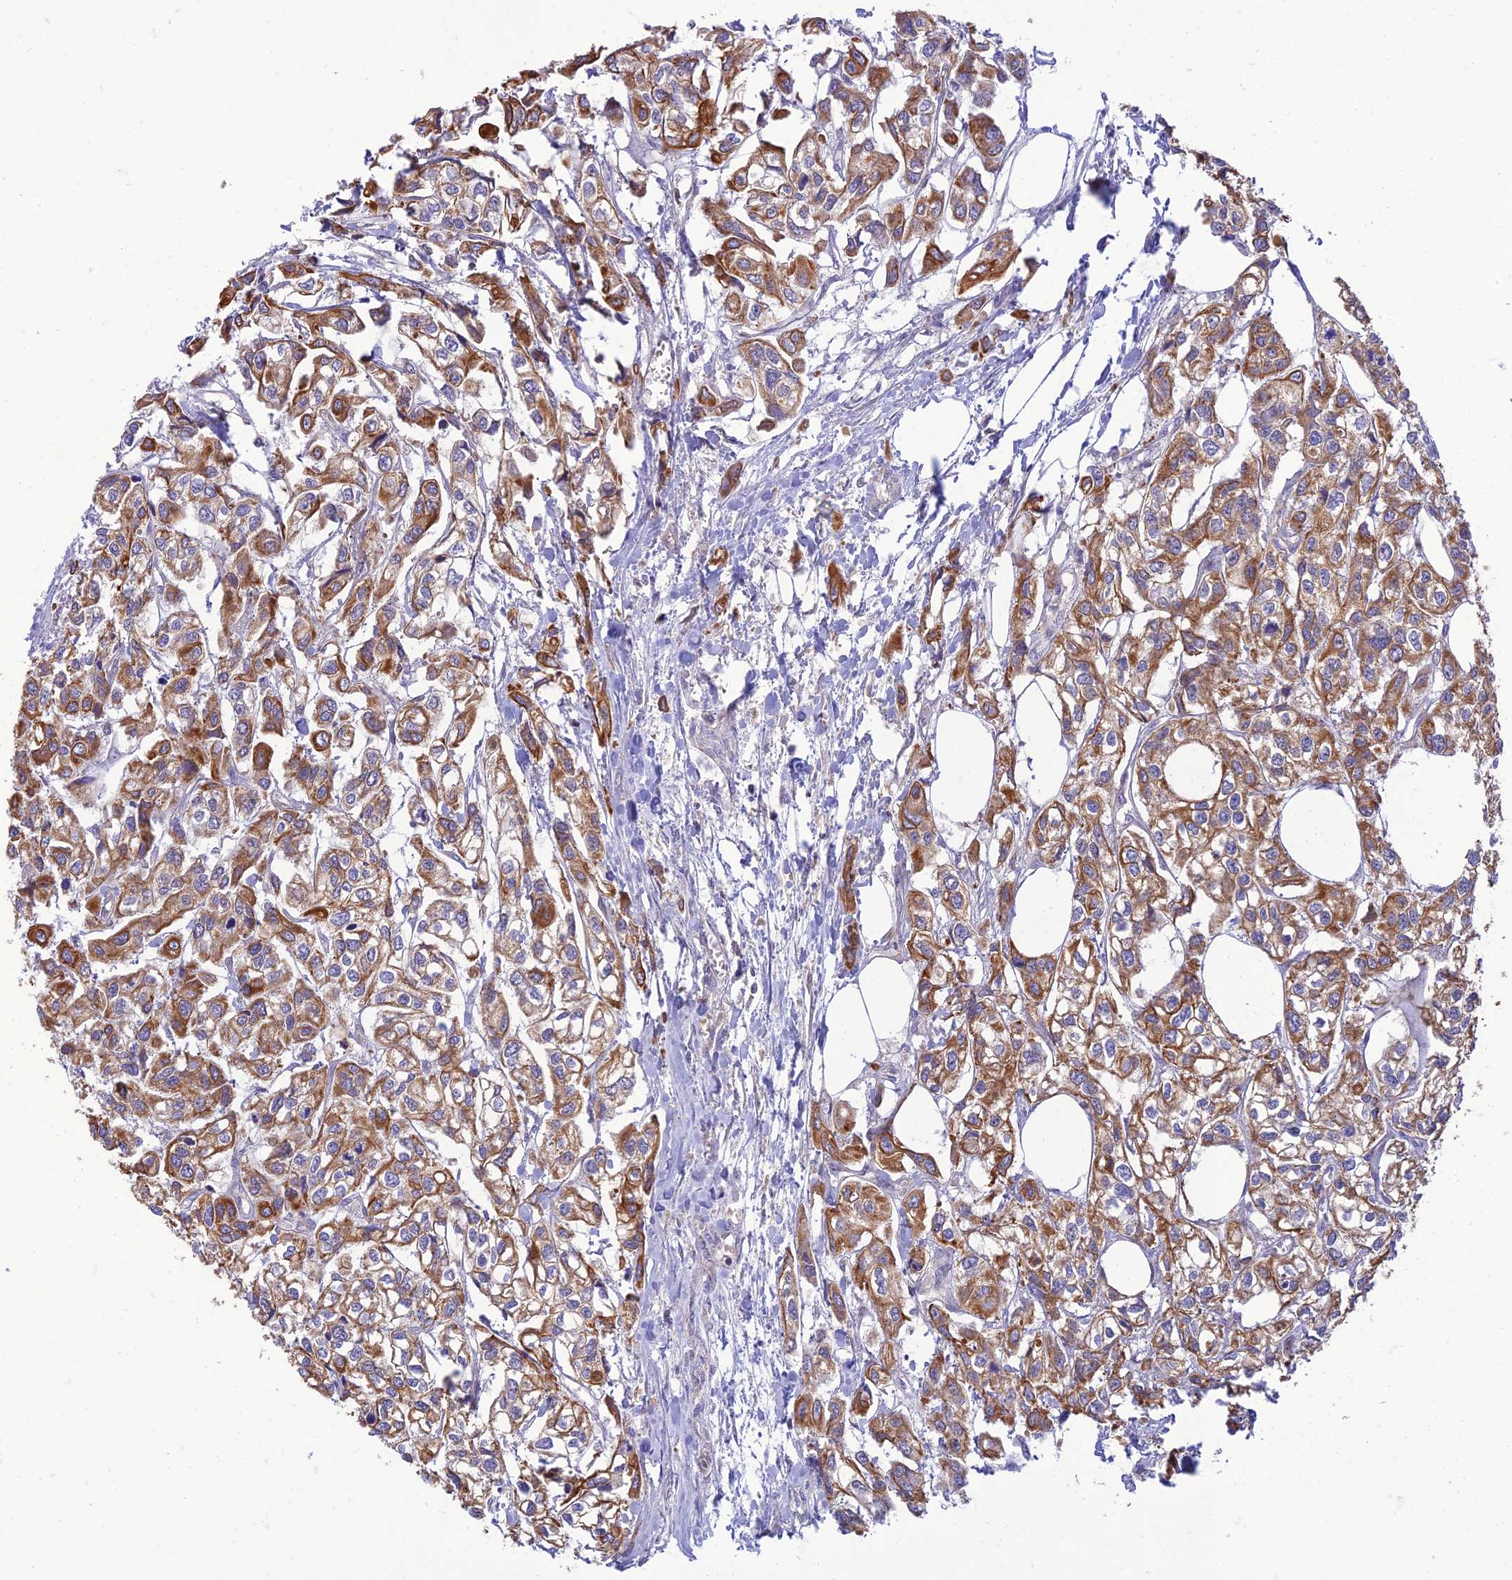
{"staining": {"intensity": "strong", "quantity": ">75%", "location": "cytoplasmic/membranous"}, "tissue": "urothelial cancer", "cell_type": "Tumor cells", "image_type": "cancer", "snomed": [{"axis": "morphology", "description": "Urothelial carcinoma, High grade"}, {"axis": "topography", "description": "Urinary bladder"}], "caption": "Tumor cells show high levels of strong cytoplasmic/membranous staining in about >75% of cells in human urothelial carcinoma (high-grade). The staining was performed using DAB, with brown indicating positive protein expression. Nuclei are stained blue with hematoxylin.", "gene": "IRAK3", "patient": {"sex": "male", "age": 67}}